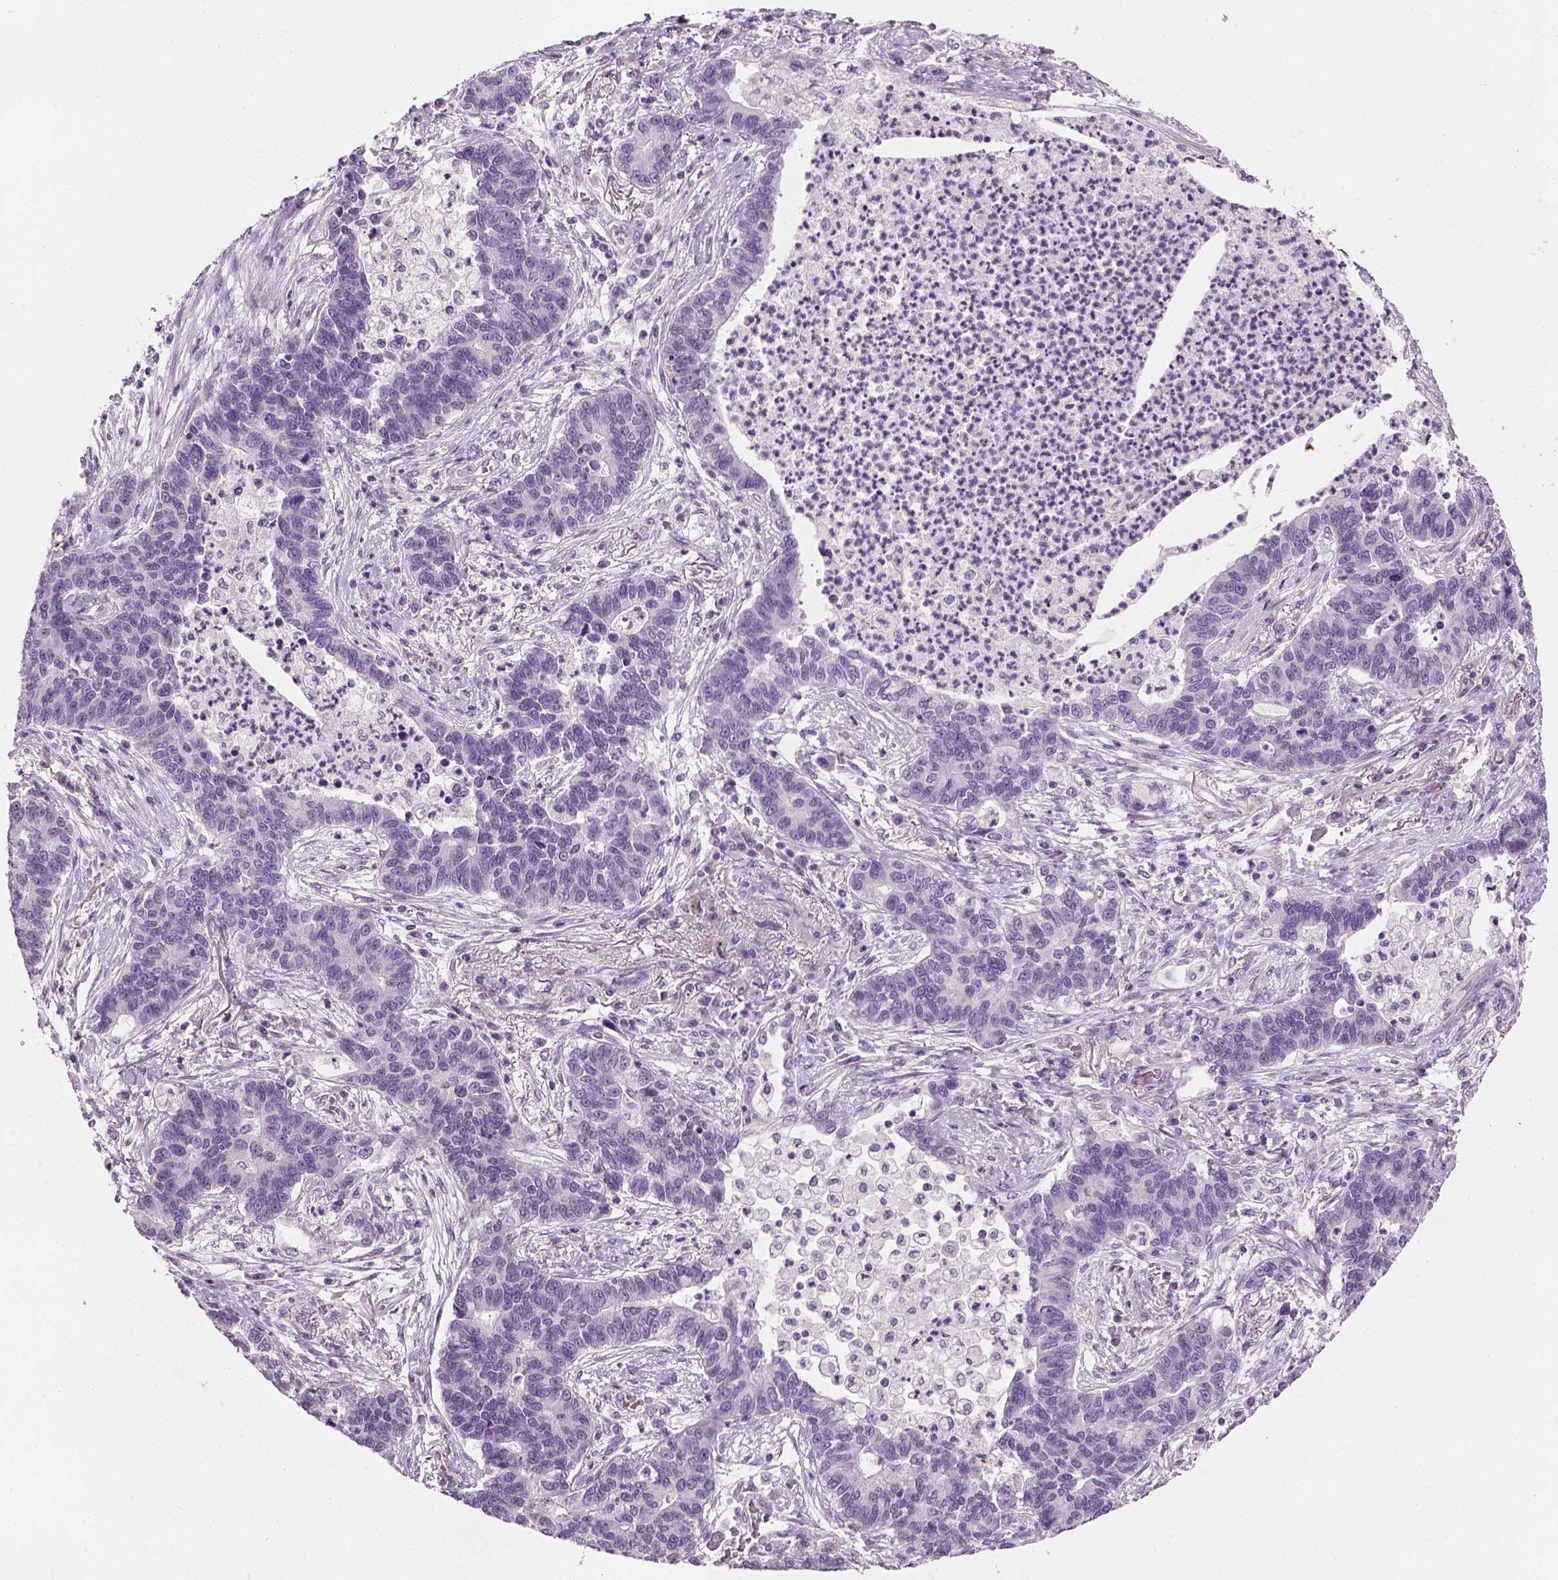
{"staining": {"intensity": "negative", "quantity": "none", "location": "none"}, "tissue": "lung cancer", "cell_type": "Tumor cells", "image_type": "cancer", "snomed": [{"axis": "morphology", "description": "Adenocarcinoma, NOS"}, {"axis": "topography", "description": "Lung"}], "caption": "High power microscopy micrograph of an immunohistochemistry (IHC) photomicrograph of lung adenocarcinoma, revealing no significant positivity in tumor cells. (Stains: DAB IHC with hematoxylin counter stain, Microscopy: brightfield microscopy at high magnification).", "gene": "TH", "patient": {"sex": "female", "age": 57}}